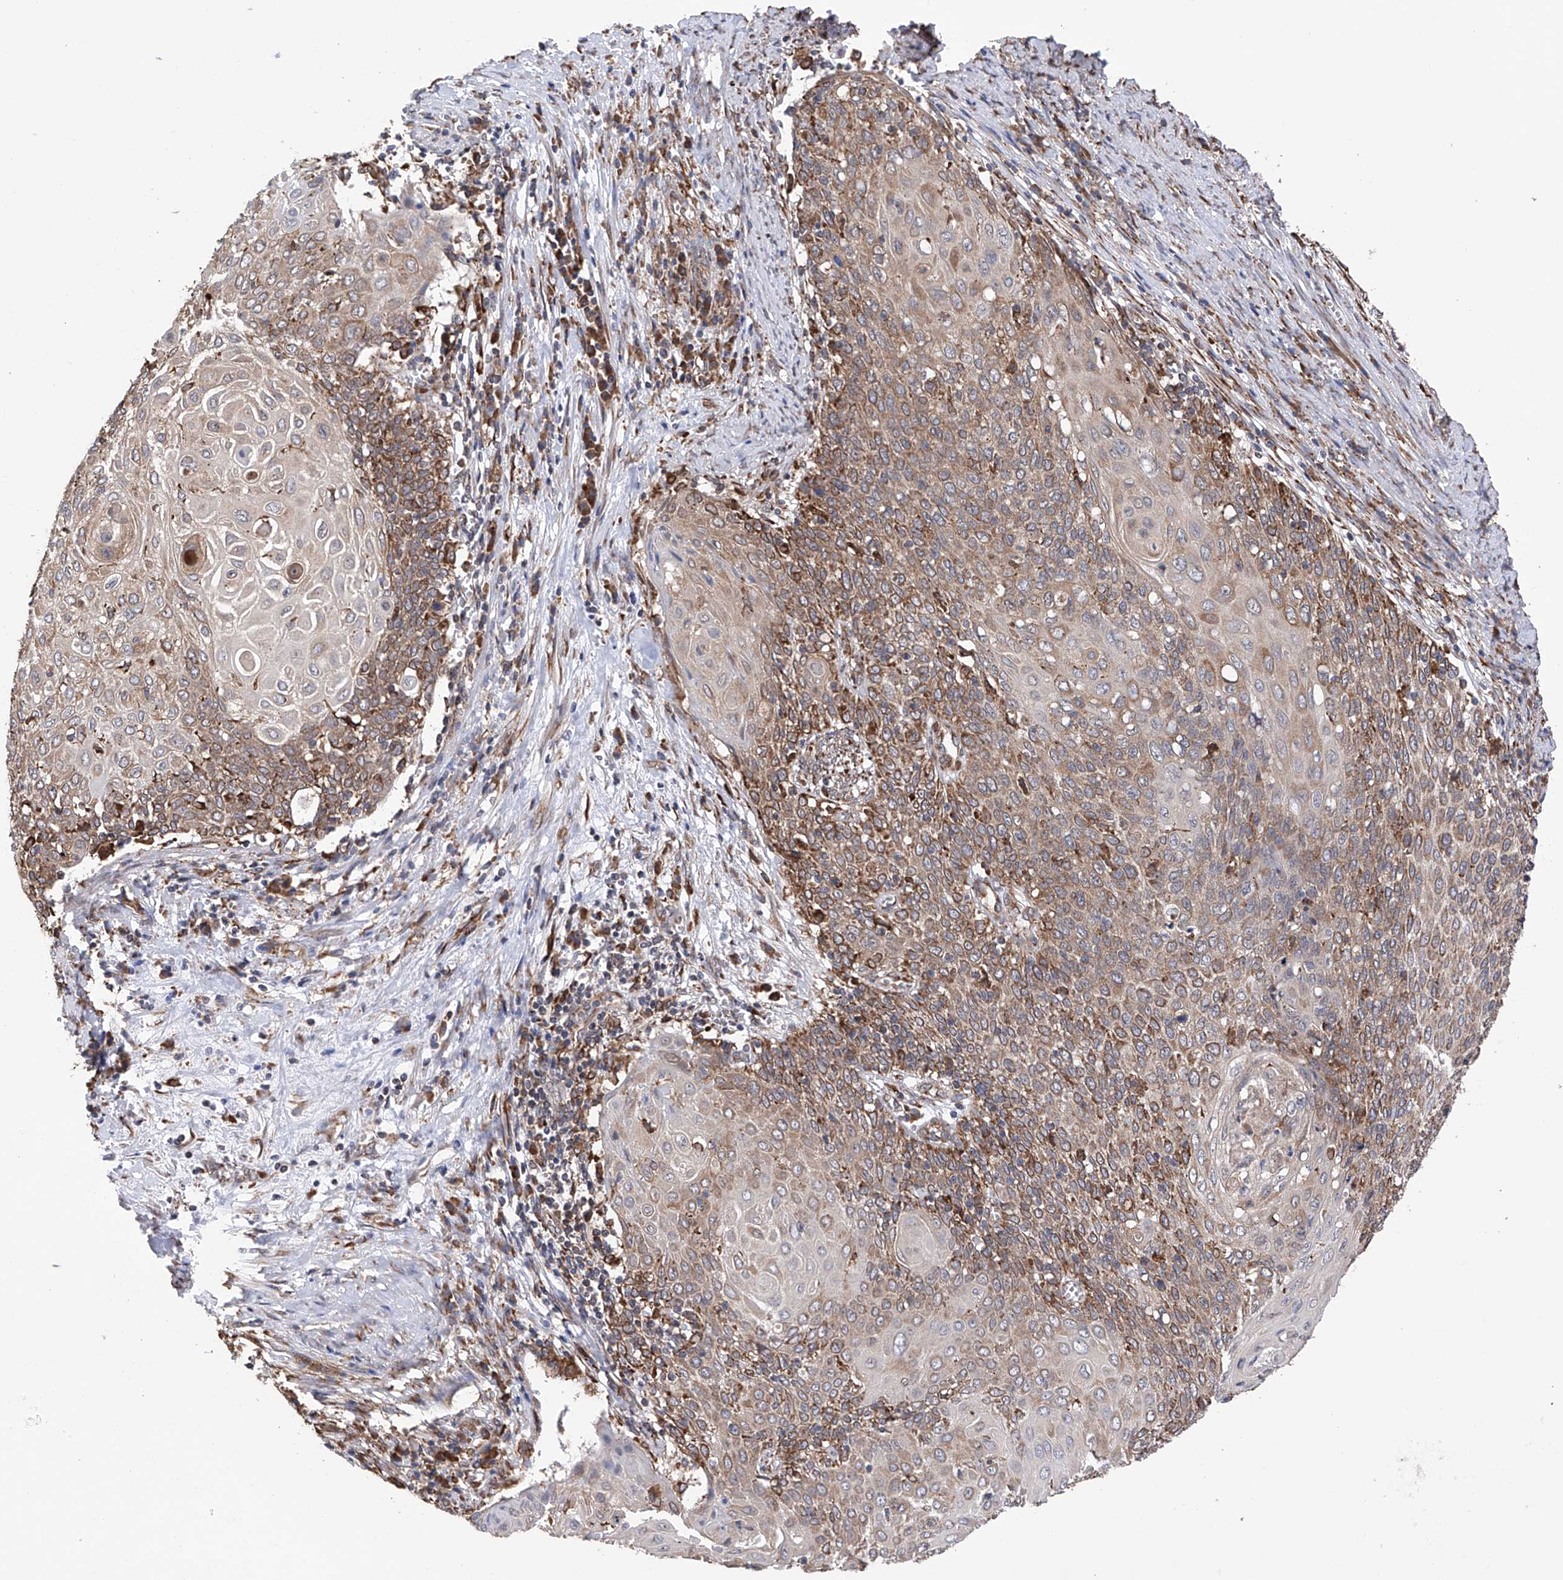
{"staining": {"intensity": "moderate", "quantity": "25%-75%", "location": "cytoplasmic/membranous"}, "tissue": "cervical cancer", "cell_type": "Tumor cells", "image_type": "cancer", "snomed": [{"axis": "morphology", "description": "Squamous cell carcinoma, NOS"}, {"axis": "topography", "description": "Cervix"}], "caption": "Squamous cell carcinoma (cervical) stained with a protein marker reveals moderate staining in tumor cells.", "gene": "DNAH8", "patient": {"sex": "female", "age": 39}}